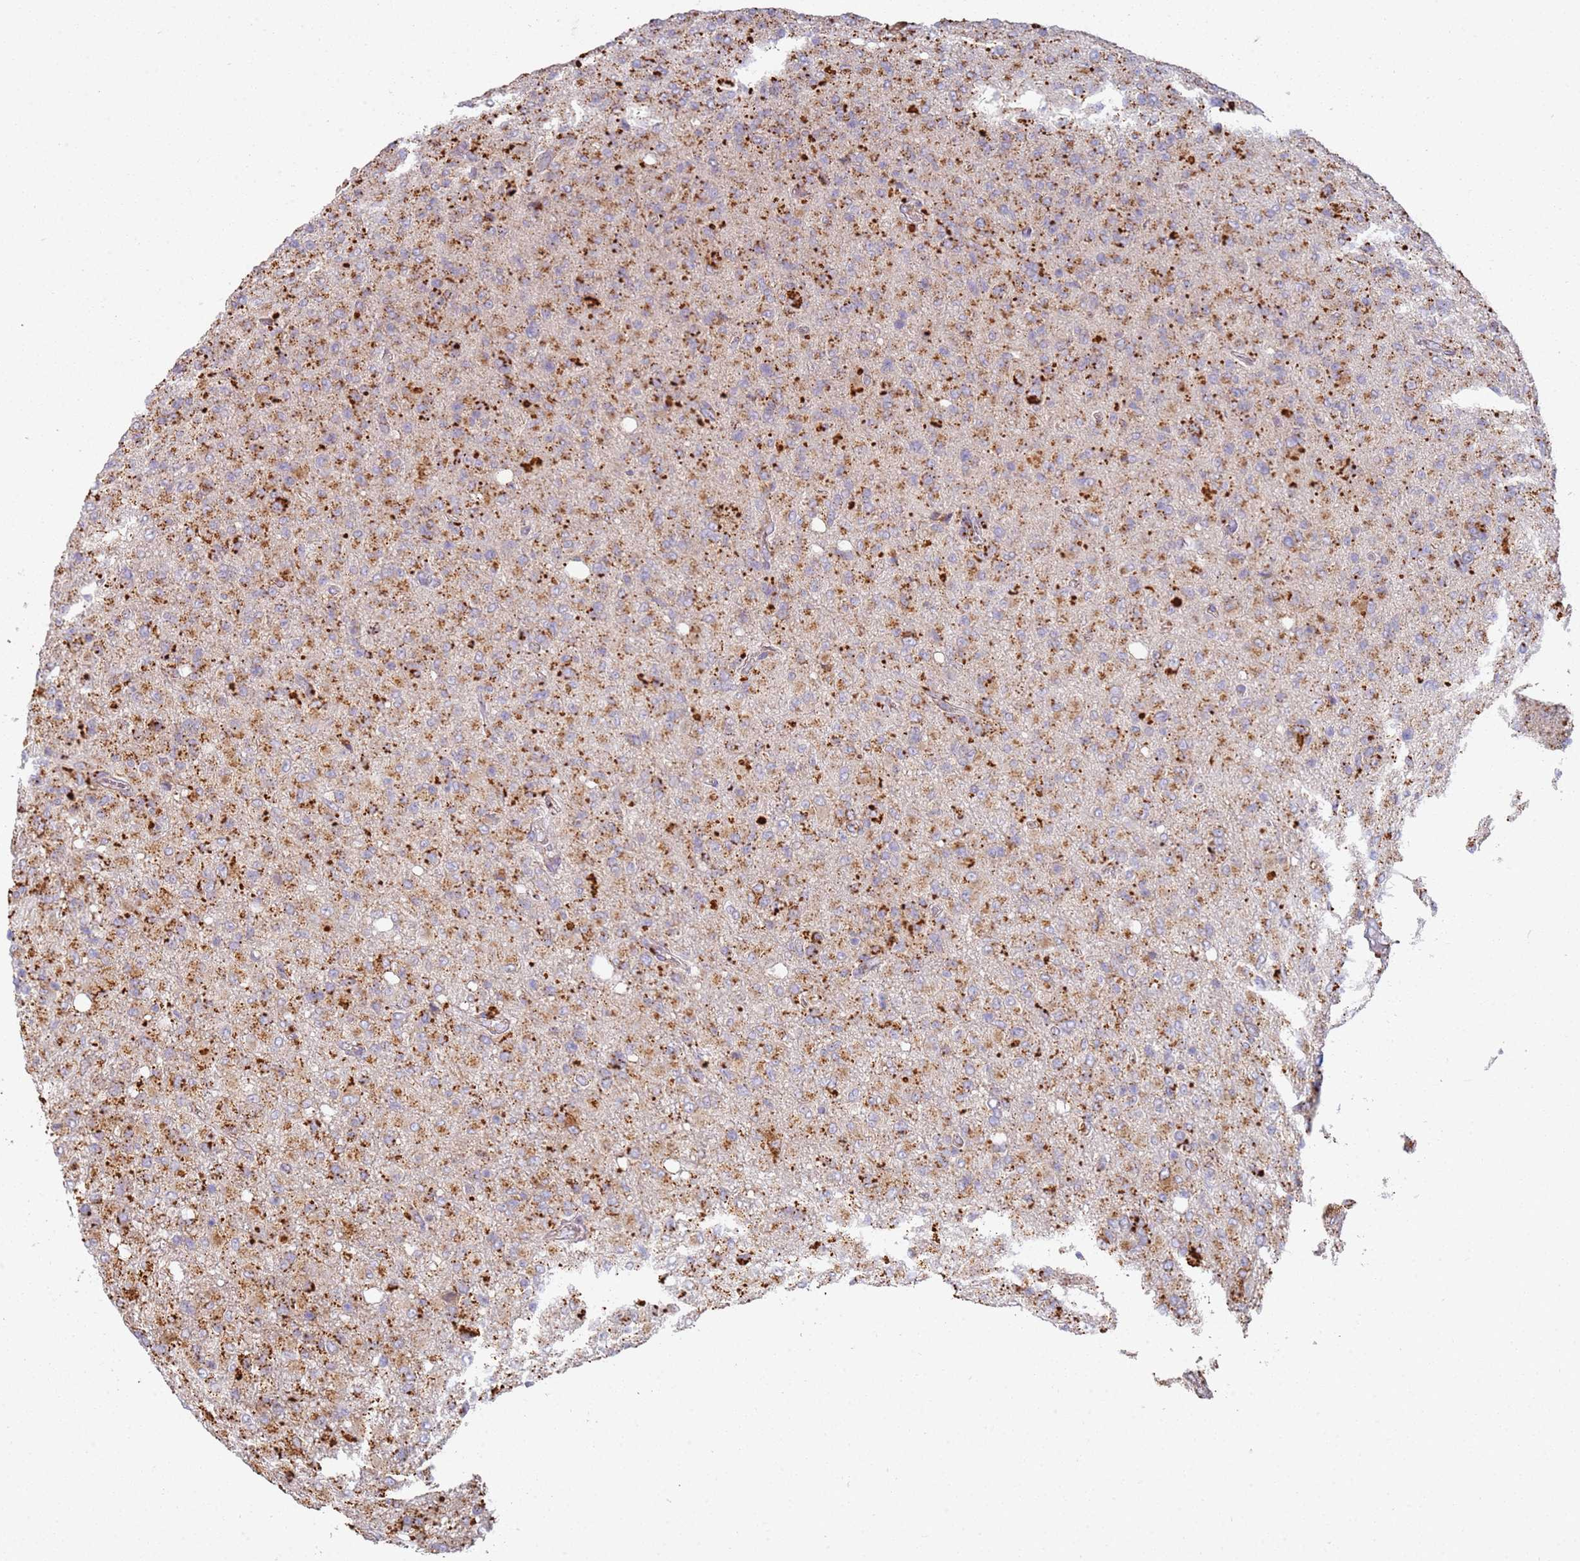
{"staining": {"intensity": "moderate", "quantity": "25%-75%", "location": "cytoplasmic/membranous"}, "tissue": "glioma", "cell_type": "Tumor cells", "image_type": "cancer", "snomed": [{"axis": "morphology", "description": "Glioma, malignant, High grade"}, {"axis": "topography", "description": "Brain"}], "caption": "Immunohistochemical staining of glioma demonstrates moderate cytoplasmic/membranous protein expression in about 25%-75% of tumor cells.", "gene": "TMEM229B", "patient": {"sex": "female", "age": 57}}